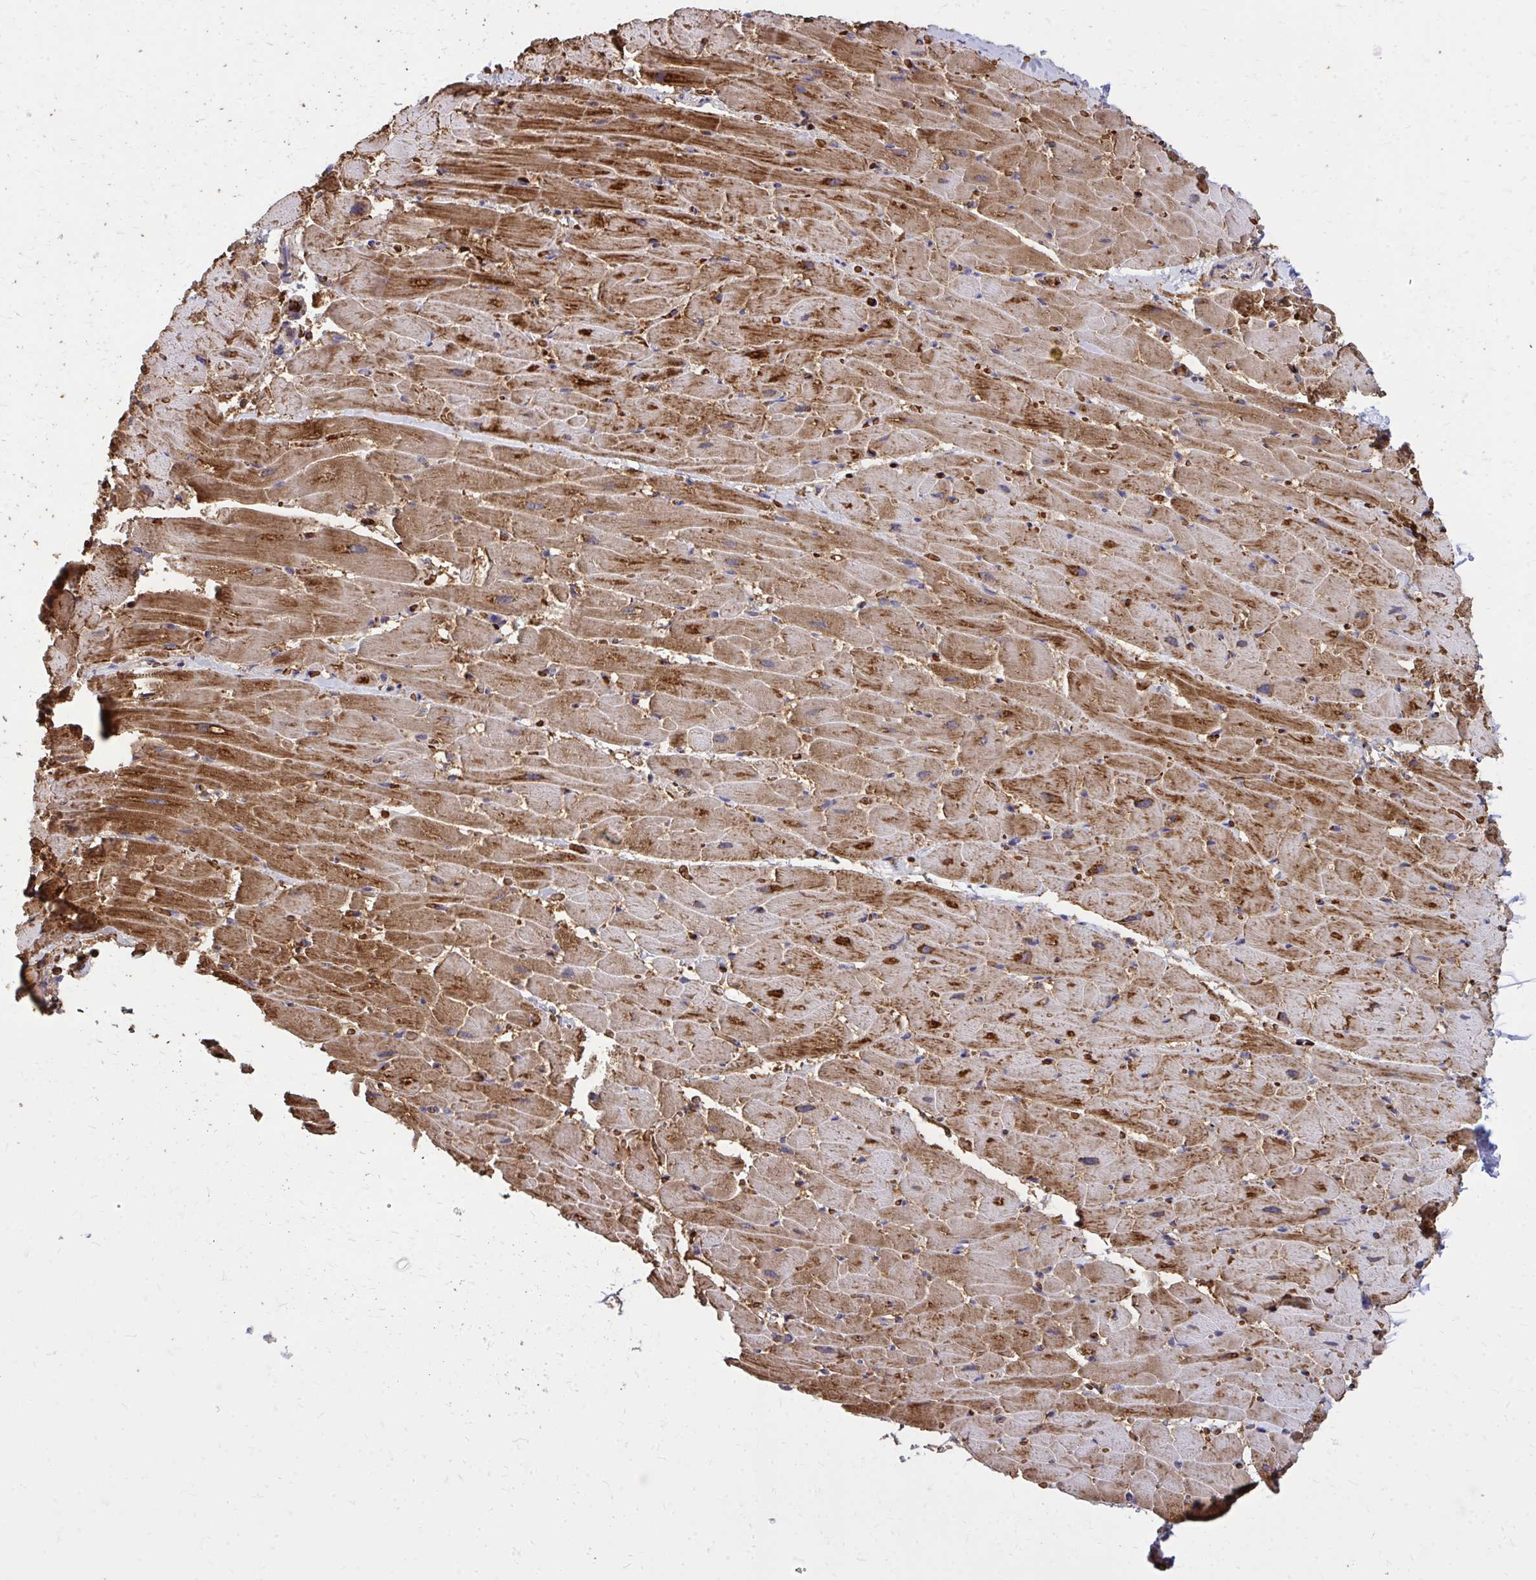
{"staining": {"intensity": "strong", "quantity": ">75%", "location": "cytoplasmic/membranous"}, "tissue": "heart muscle", "cell_type": "Cardiomyocytes", "image_type": "normal", "snomed": [{"axis": "morphology", "description": "Normal tissue, NOS"}, {"axis": "topography", "description": "Heart"}], "caption": "This photomicrograph shows immunohistochemistry (IHC) staining of unremarkable heart muscle, with high strong cytoplasmic/membranous staining in approximately >75% of cardiomyocytes.", "gene": "PDK4", "patient": {"sex": "male", "age": 37}}